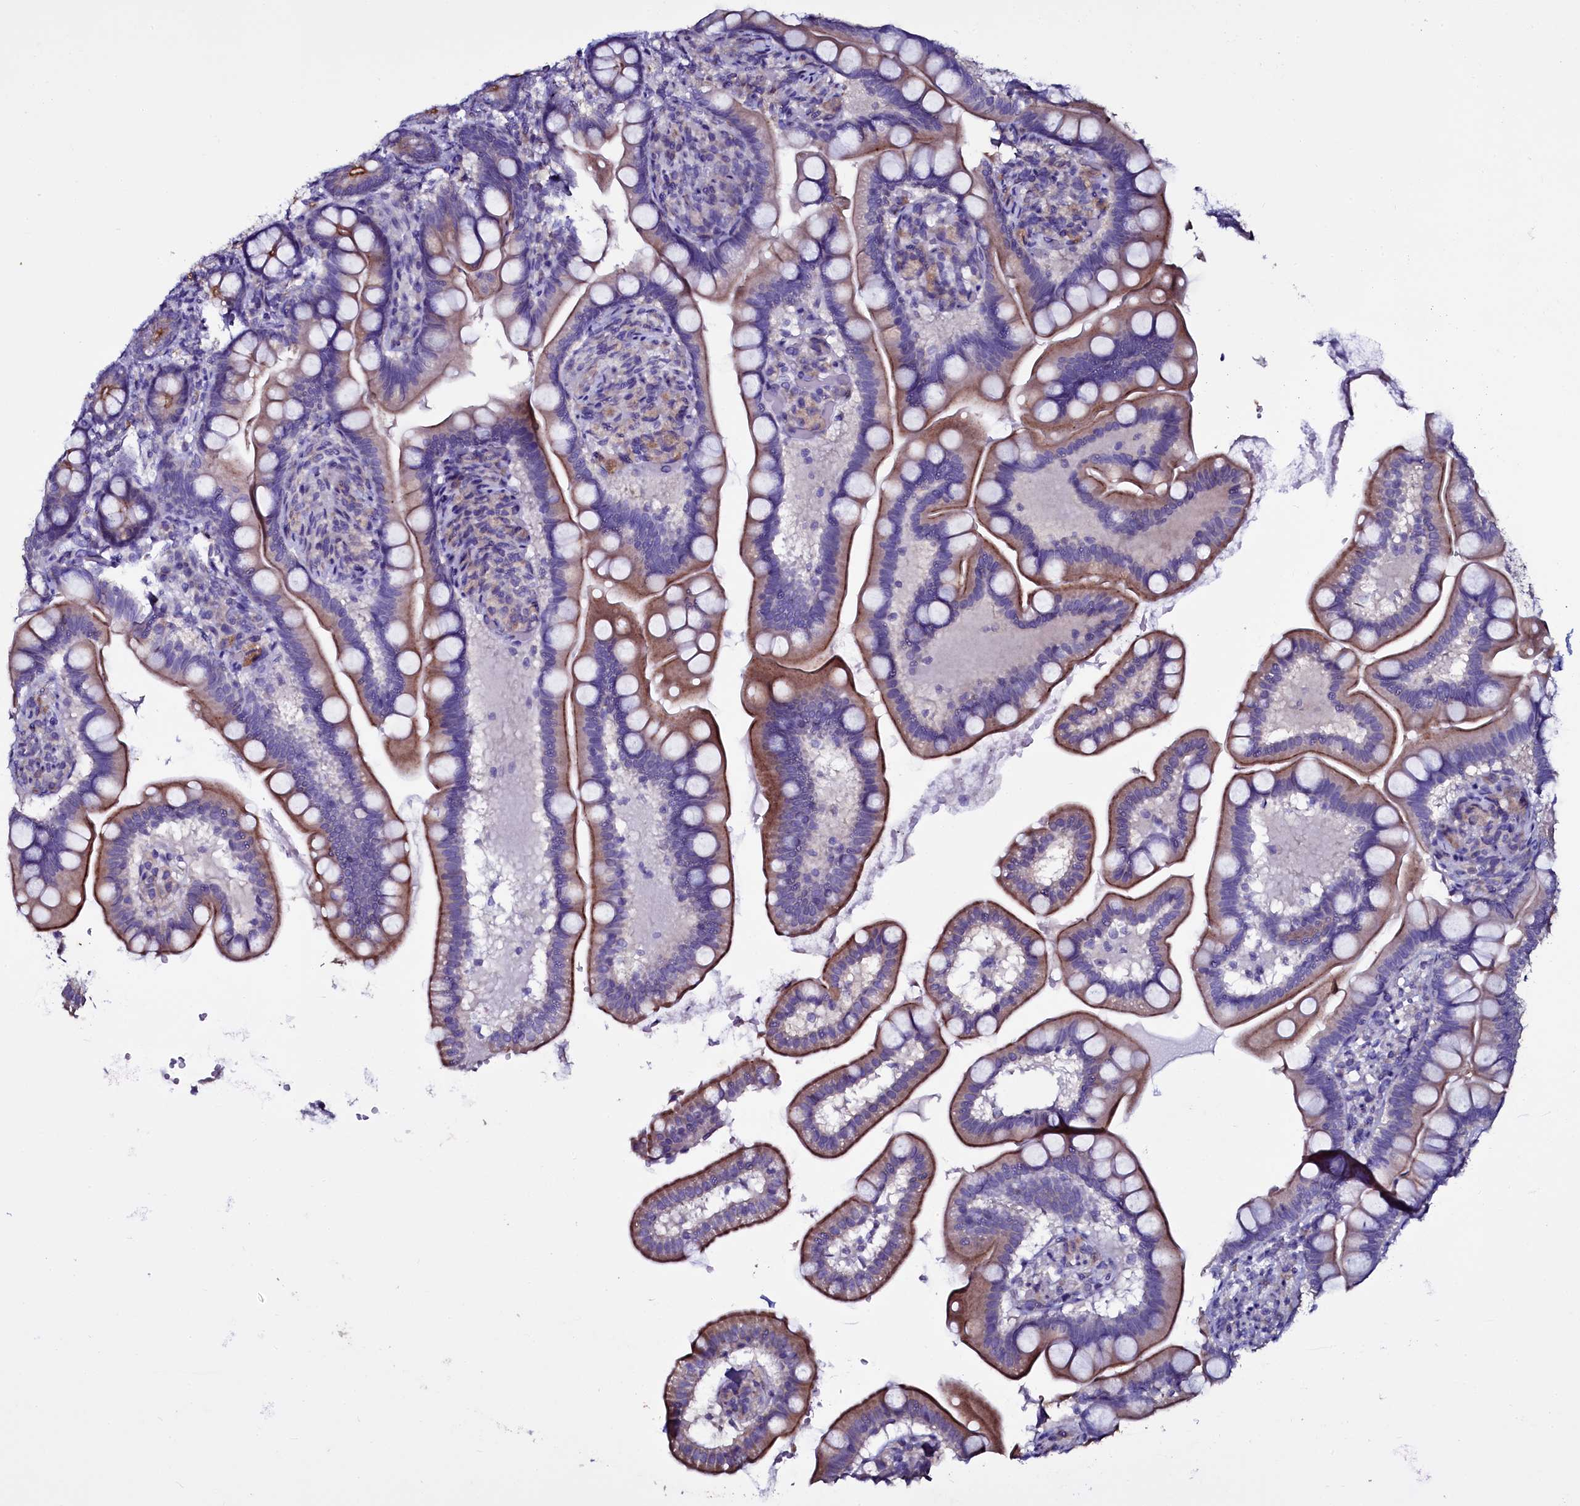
{"staining": {"intensity": "moderate", "quantity": "25%-75%", "location": "cytoplasmic/membranous"}, "tissue": "small intestine", "cell_type": "Glandular cells", "image_type": "normal", "snomed": [{"axis": "morphology", "description": "Normal tissue, NOS"}, {"axis": "topography", "description": "Small intestine"}], "caption": "Immunohistochemistry (IHC) micrograph of normal human small intestine stained for a protein (brown), which exhibits medium levels of moderate cytoplasmic/membranous staining in approximately 25%-75% of glandular cells.", "gene": "SELENOT", "patient": {"sex": "female", "age": 64}}